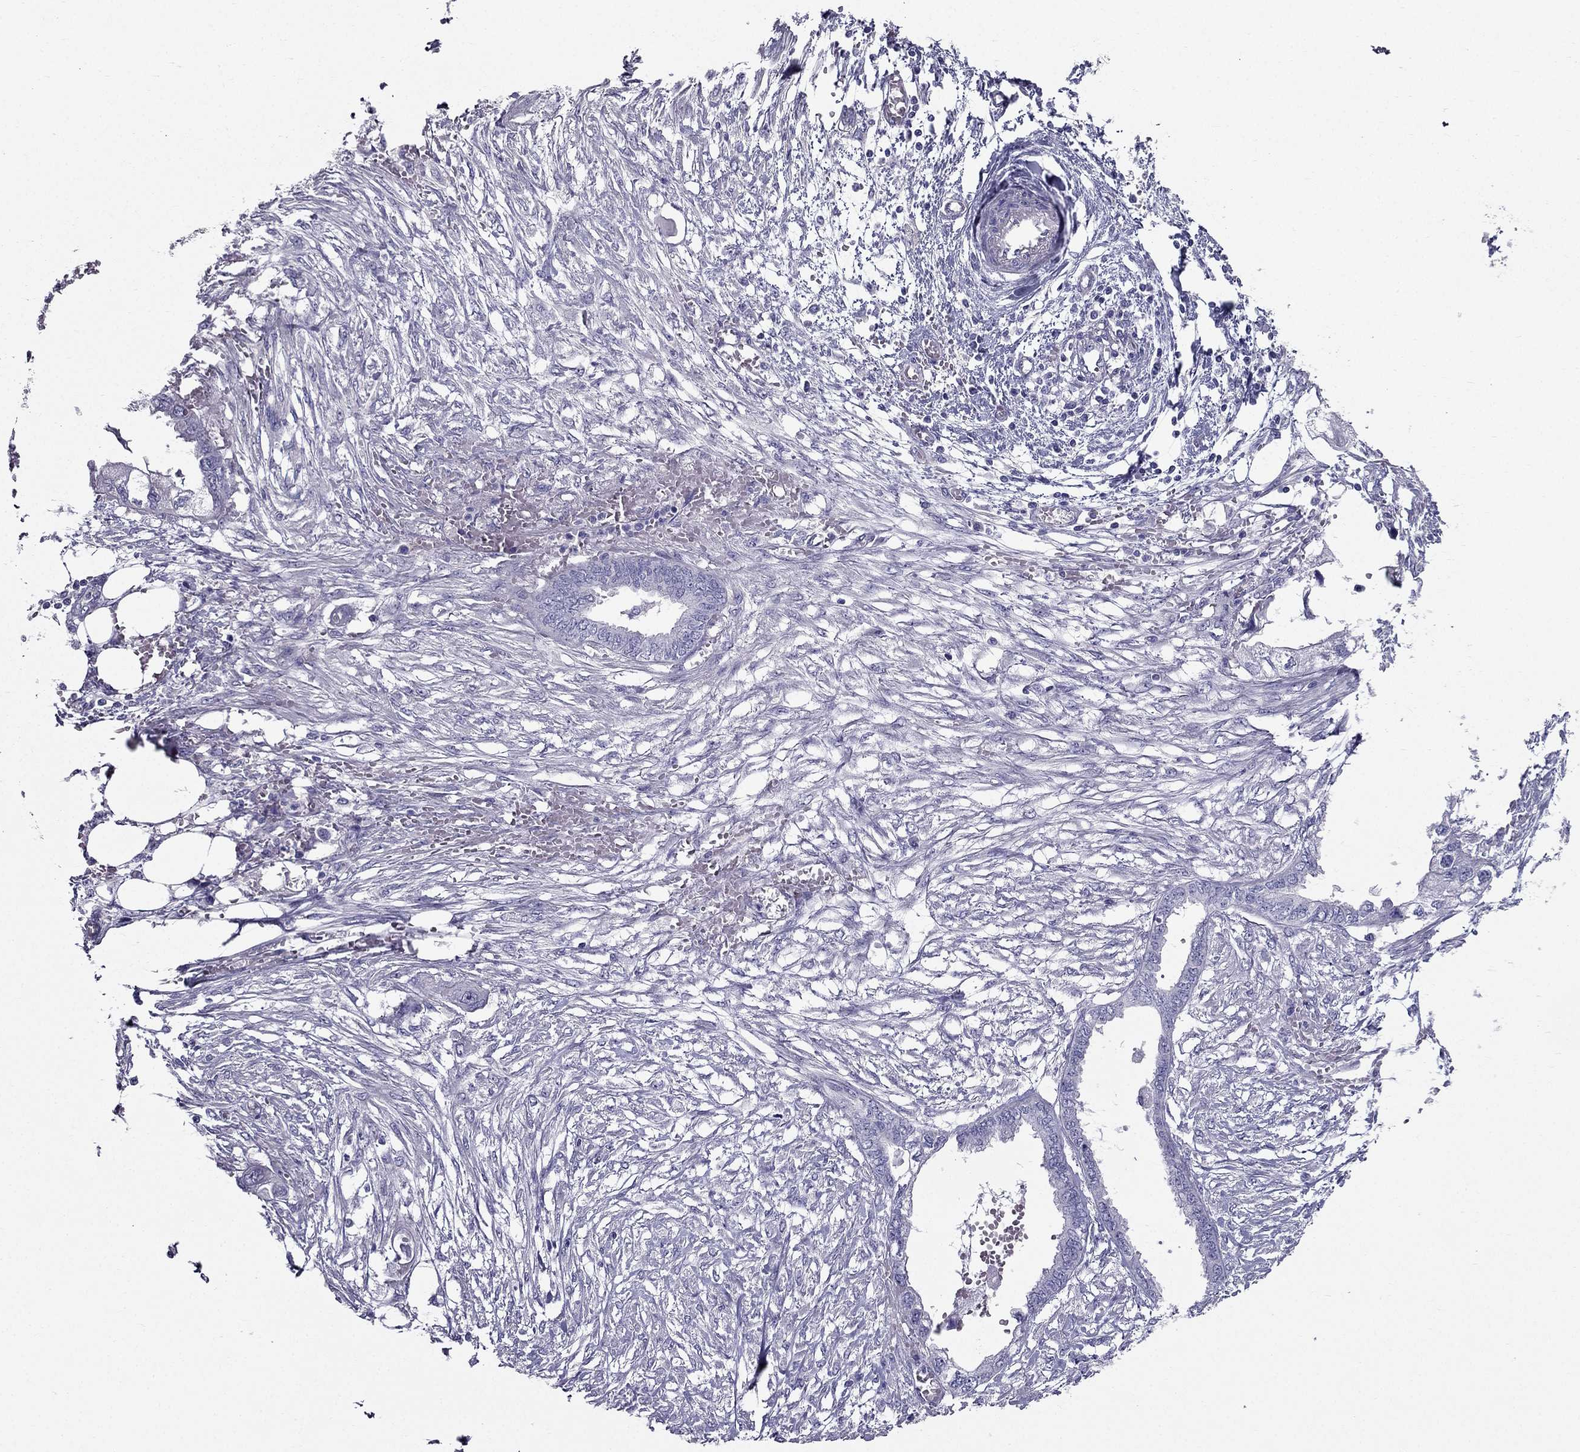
{"staining": {"intensity": "negative", "quantity": "none", "location": "none"}, "tissue": "endometrial cancer", "cell_type": "Tumor cells", "image_type": "cancer", "snomed": [{"axis": "morphology", "description": "Adenocarcinoma, NOS"}, {"axis": "morphology", "description": "Adenocarcinoma, metastatic, NOS"}, {"axis": "topography", "description": "Adipose tissue"}, {"axis": "topography", "description": "Endometrium"}], "caption": "There is no significant staining in tumor cells of endometrial cancer.", "gene": "AAK1", "patient": {"sex": "female", "age": 67}}